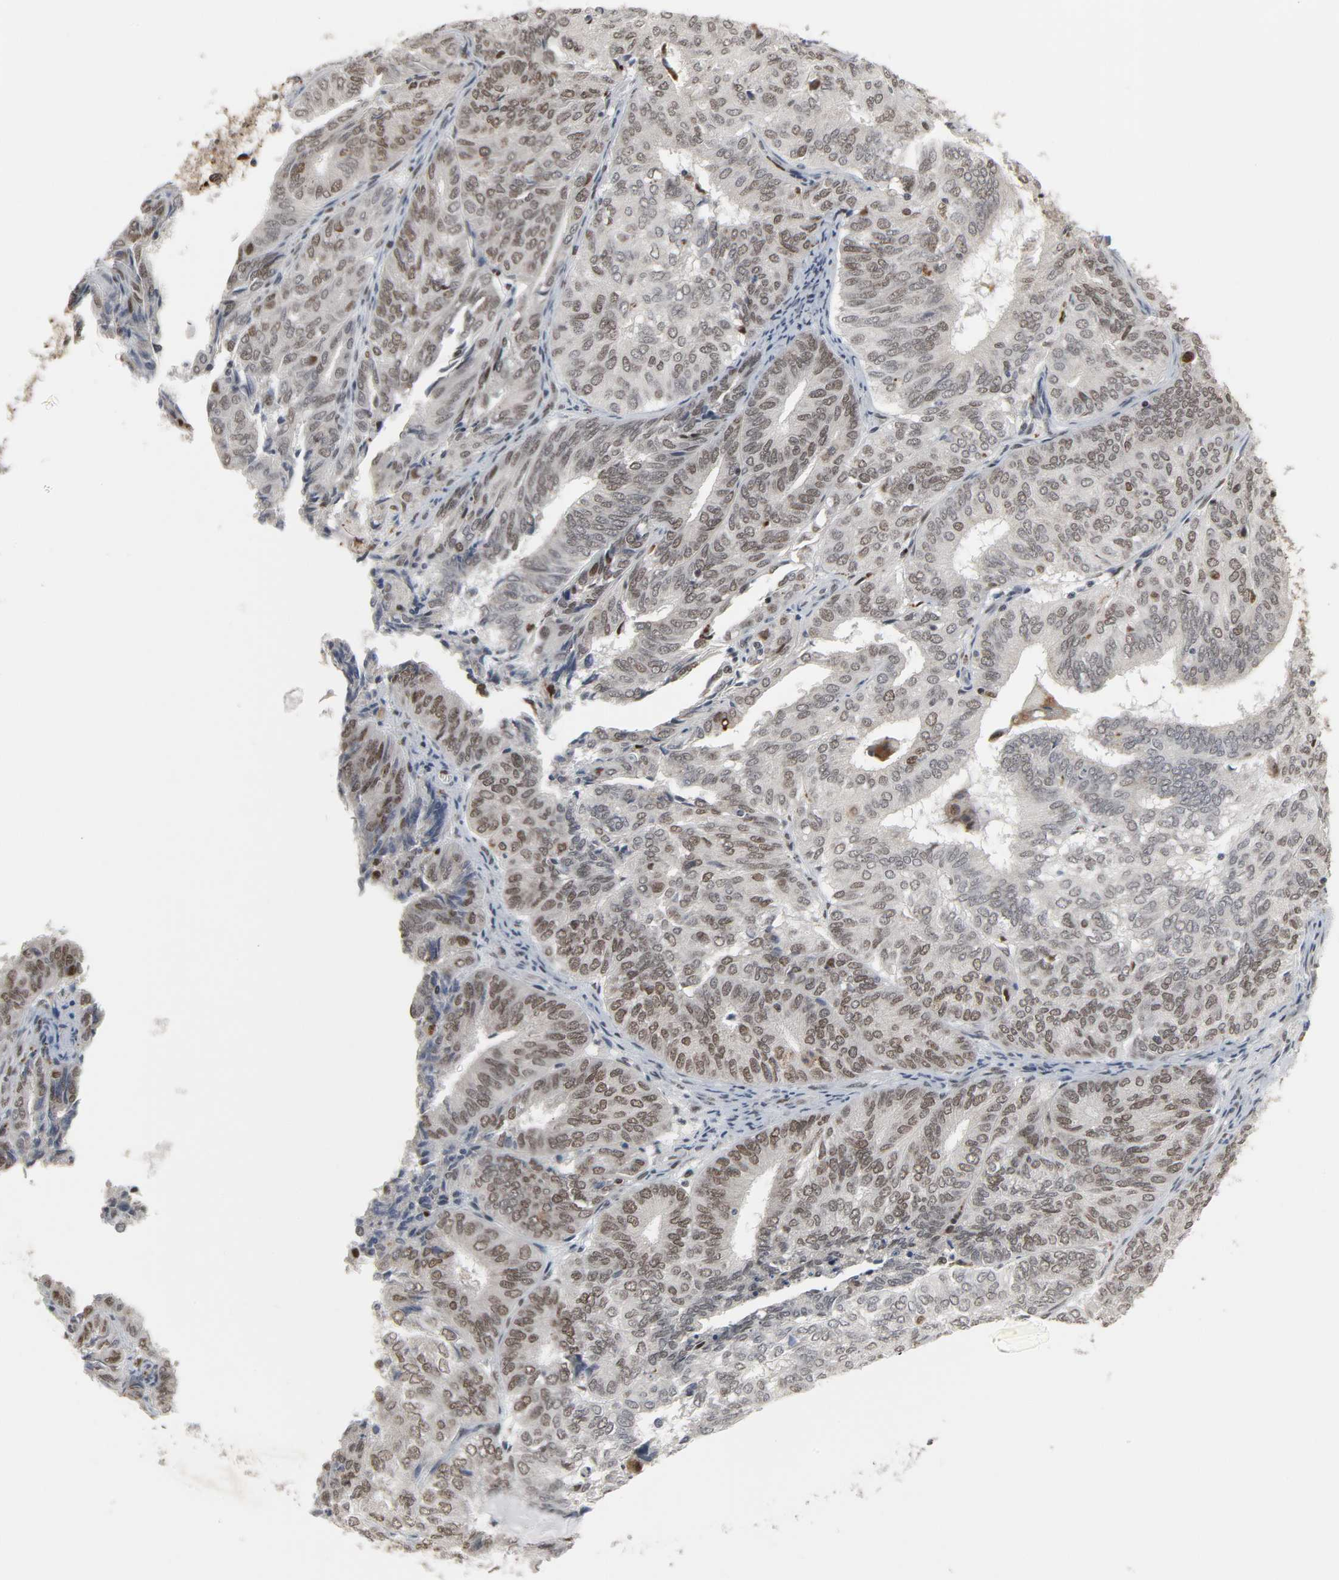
{"staining": {"intensity": "weak", "quantity": "25%-75%", "location": "nuclear"}, "tissue": "endometrial cancer", "cell_type": "Tumor cells", "image_type": "cancer", "snomed": [{"axis": "morphology", "description": "Adenocarcinoma, NOS"}, {"axis": "topography", "description": "Uterus"}], "caption": "Endometrial cancer (adenocarcinoma) tissue shows weak nuclear staining in approximately 25%-75% of tumor cells", "gene": "DAZAP1", "patient": {"sex": "female", "age": 60}}